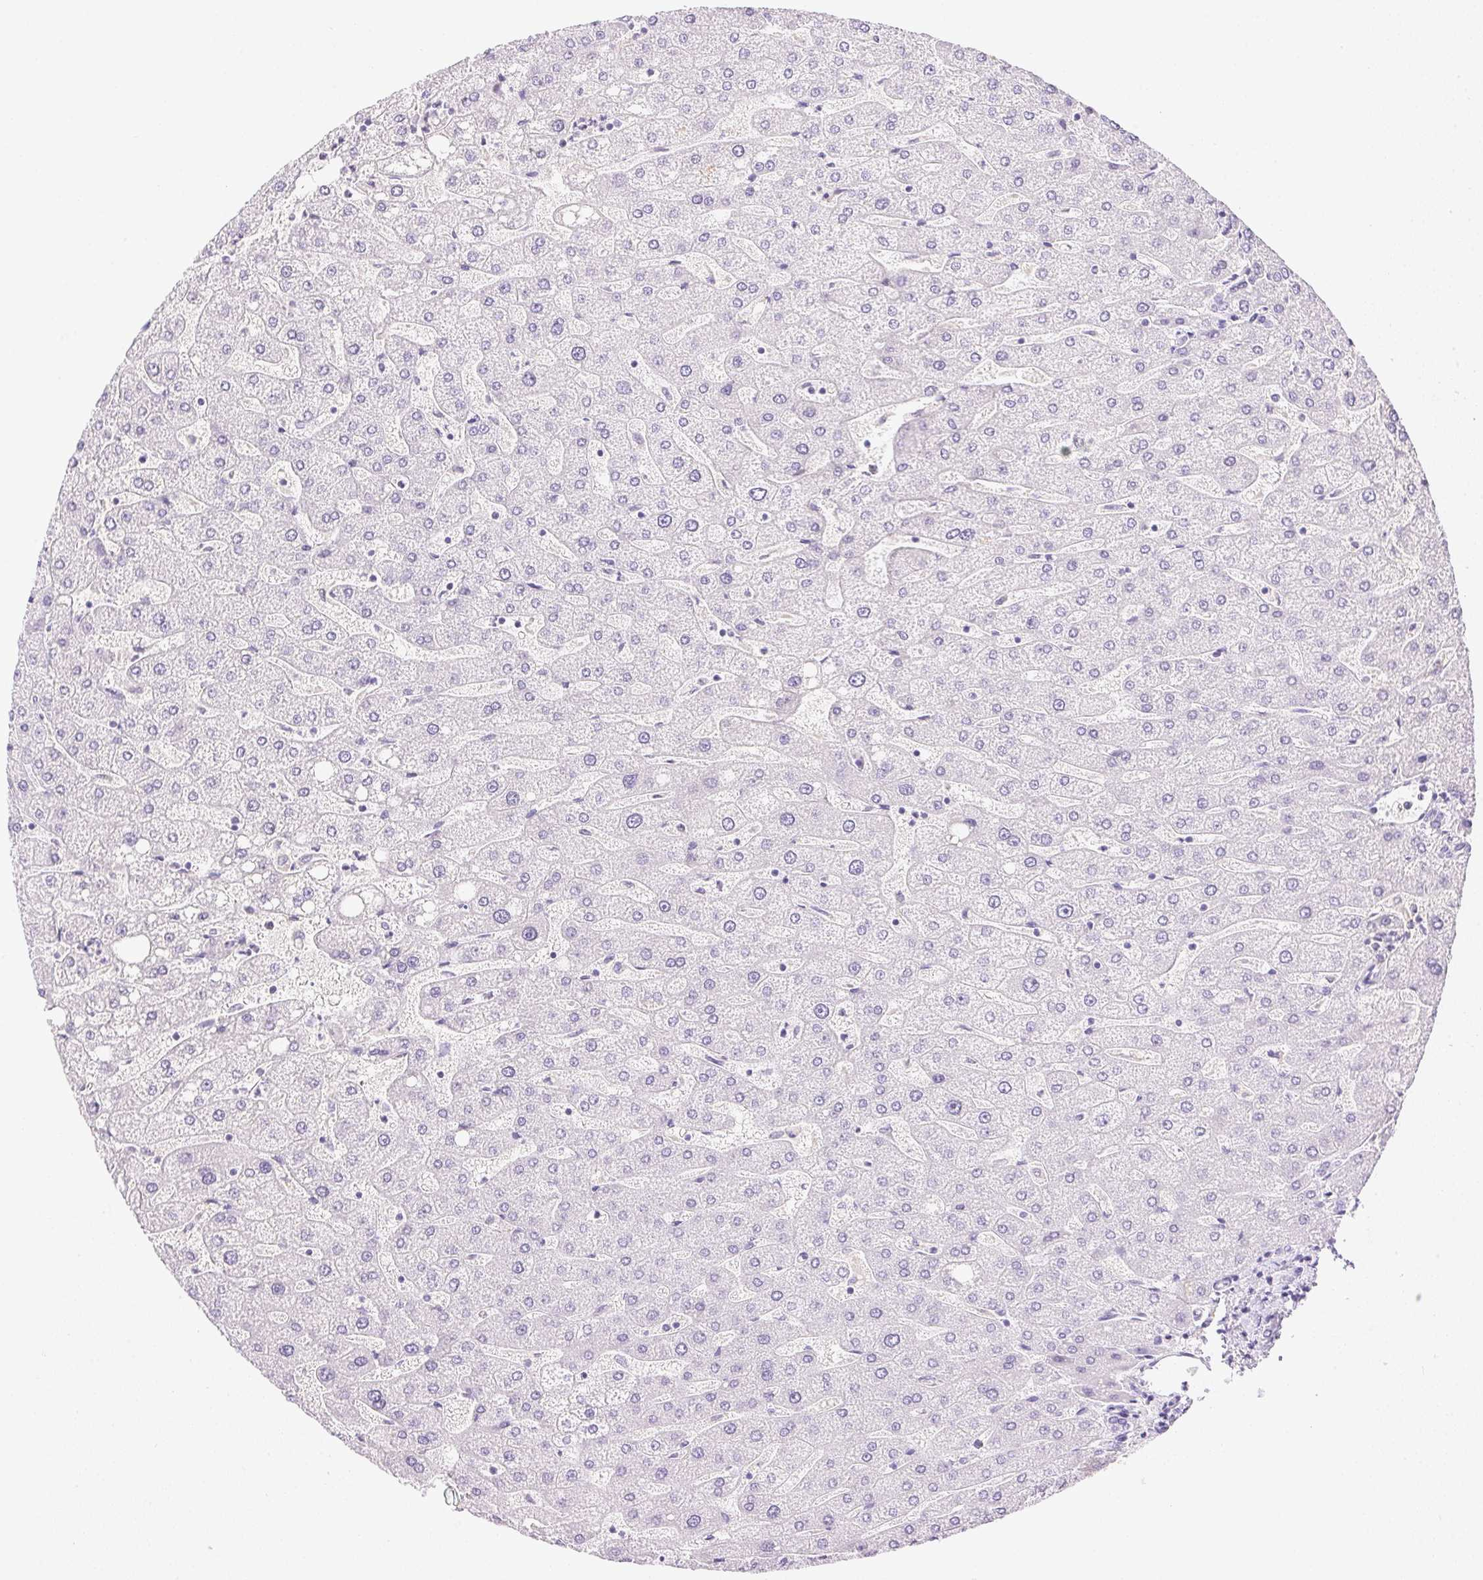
{"staining": {"intensity": "negative", "quantity": "none", "location": "none"}, "tissue": "liver", "cell_type": "Cholangiocytes", "image_type": "normal", "snomed": [{"axis": "morphology", "description": "Normal tissue, NOS"}, {"axis": "topography", "description": "Liver"}], "caption": "The histopathology image demonstrates no staining of cholangiocytes in unremarkable liver.", "gene": "ATP6V1G3", "patient": {"sex": "male", "age": 67}}